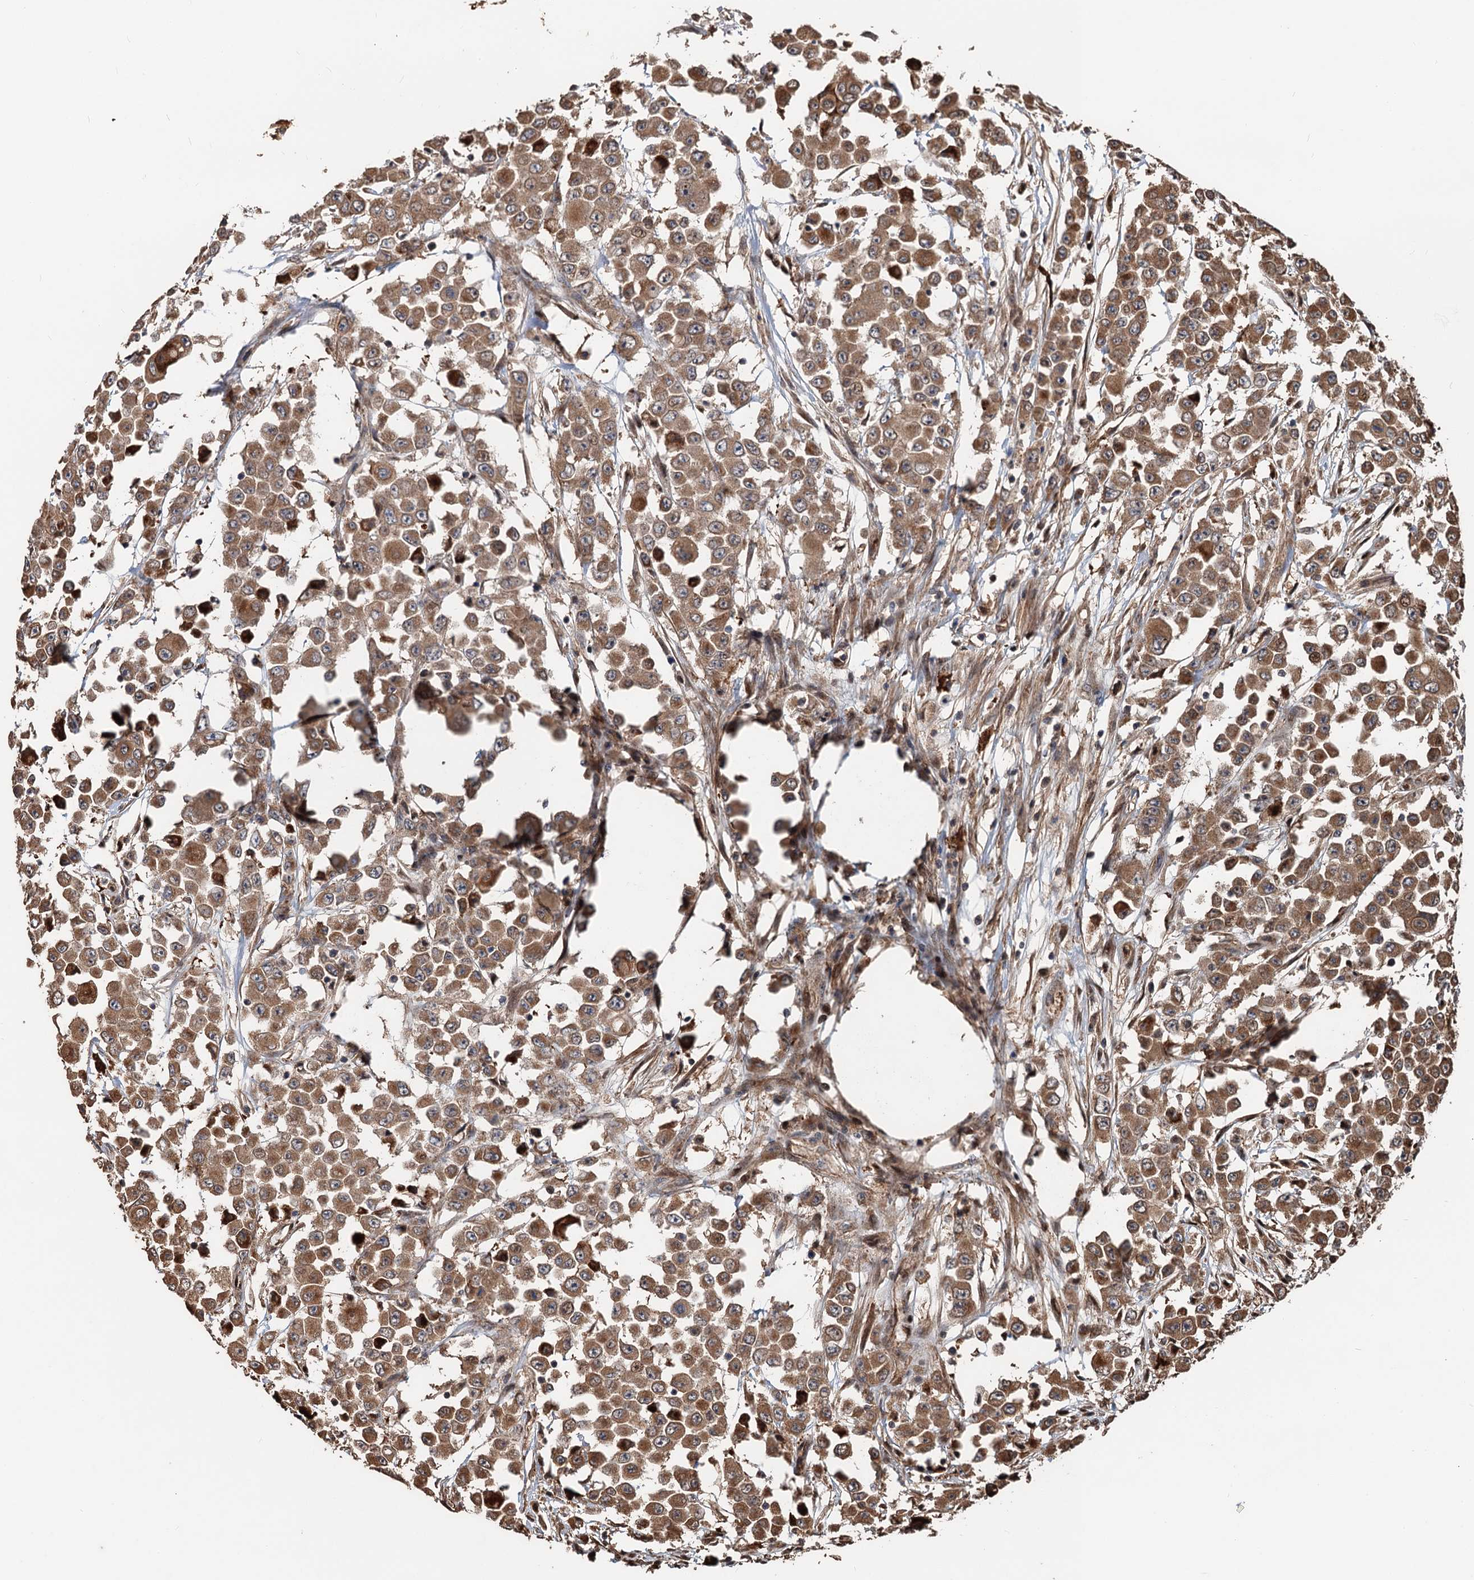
{"staining": {"intensity": "moderate", "quantity": ">75%", "location": "cytoplasmic/membranous"}, "tissue": "colorectal cancer", "cell_type": "Tumor cells", "image_type": "cancer", "snomed": [{"axis": "morphology", "description": "Adenocarcinoma, NOS"}, {"axis": "topography", "description": "Colon"}], "caption": "Colorectal cancer was stained to show a protein in brown. There is medium levels of moderate cytoplasmic/membranous expression in about >75% of tumor cells.", "gene": "DEXI", "patient": {"sex": "male", "age": 51}}